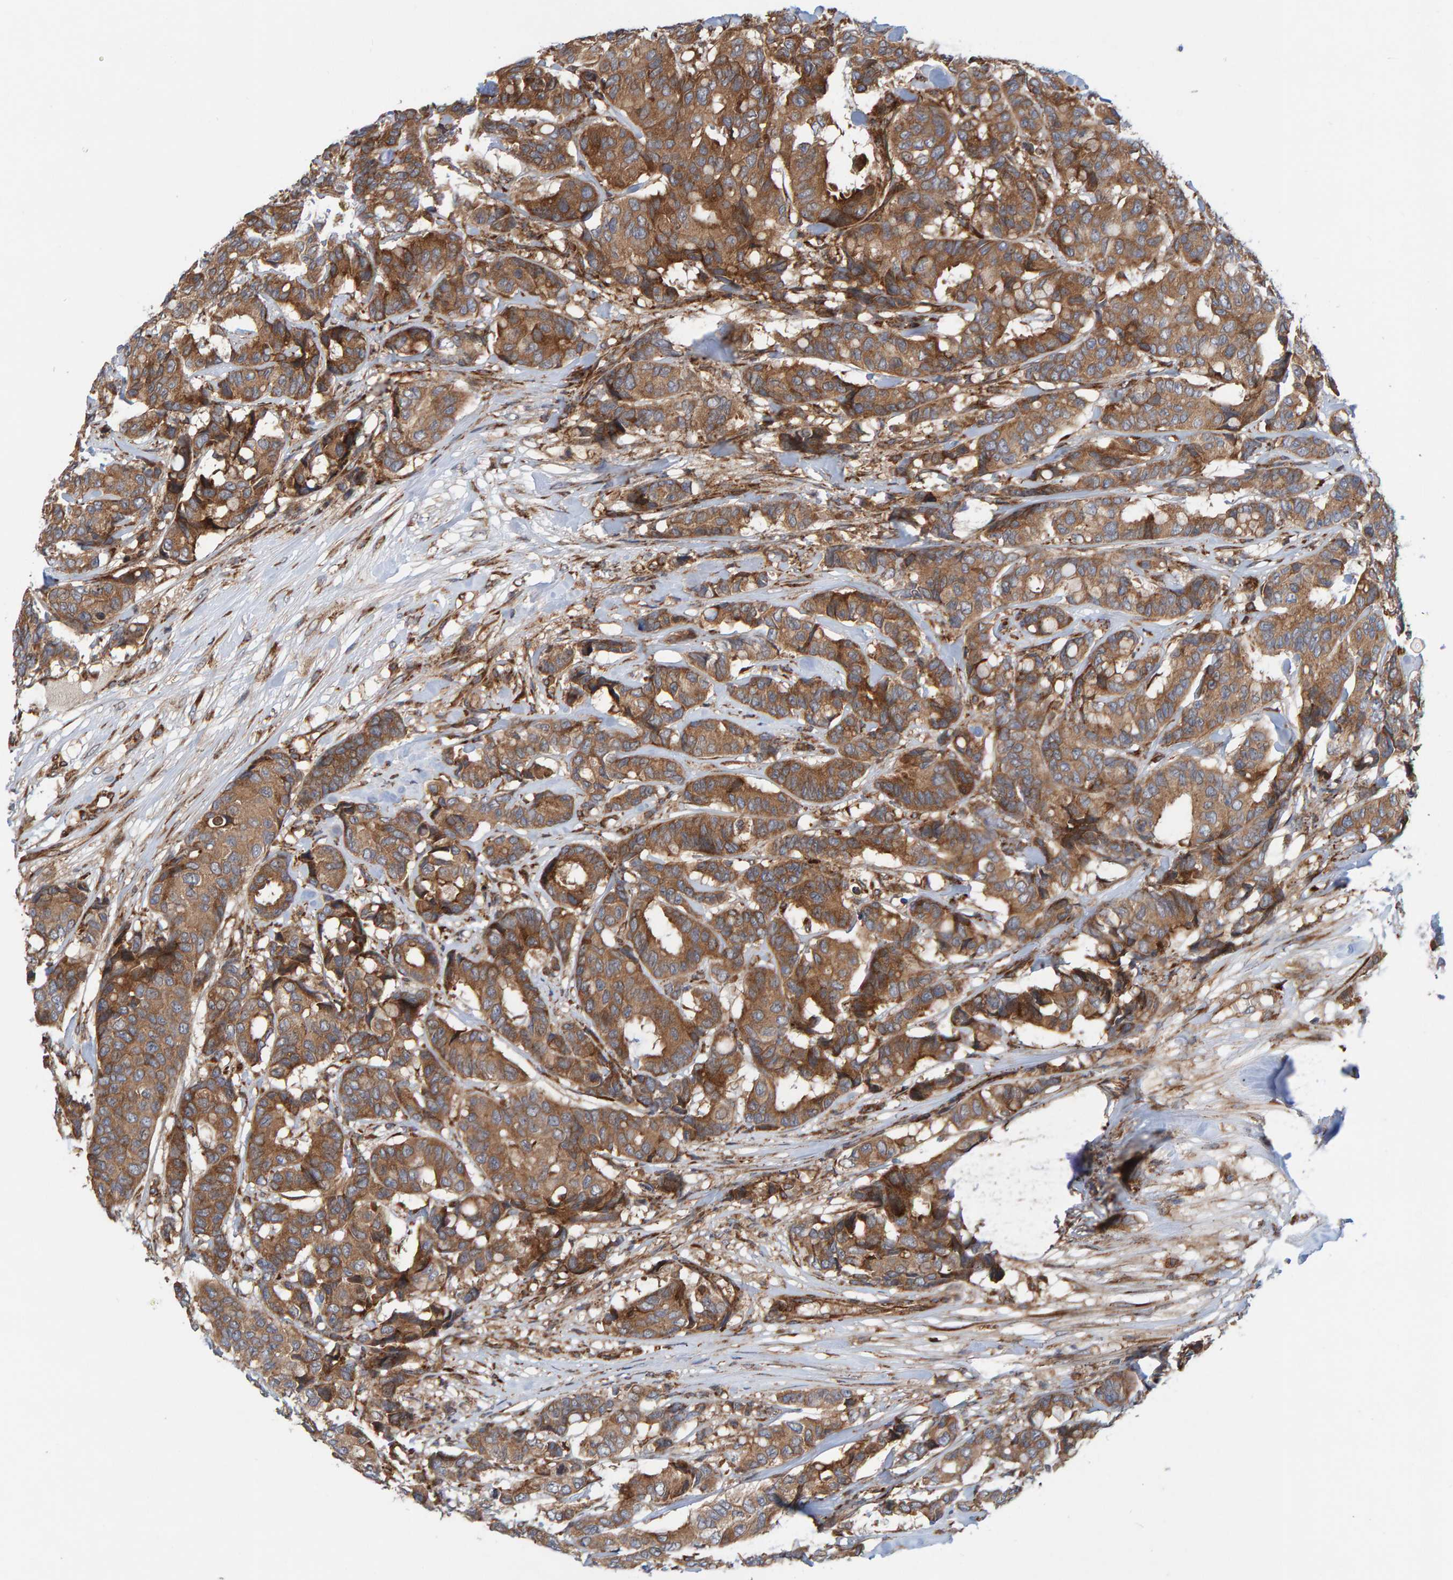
{"staining": {"intensity": "moderate", "quantity": ">75%", "location": "cytoplasmic/membranous"}, "tissue": "breast cancer", "cell_type": "Tumor cells", "image_type": "cancer", "snomed": [{"axis": "morphology", "description": "Duct carcinoma"}, {"axis": "topography", "description": "Breast"}], "caption": "Immunohistochemical staining of breast cancer shows medium levels of moderate cytoplasmic/membranous protein expression in approximately >75% of tumor cells.", "gene": "KIAA0753", "patient": {"sex": "female", "age": 87}}